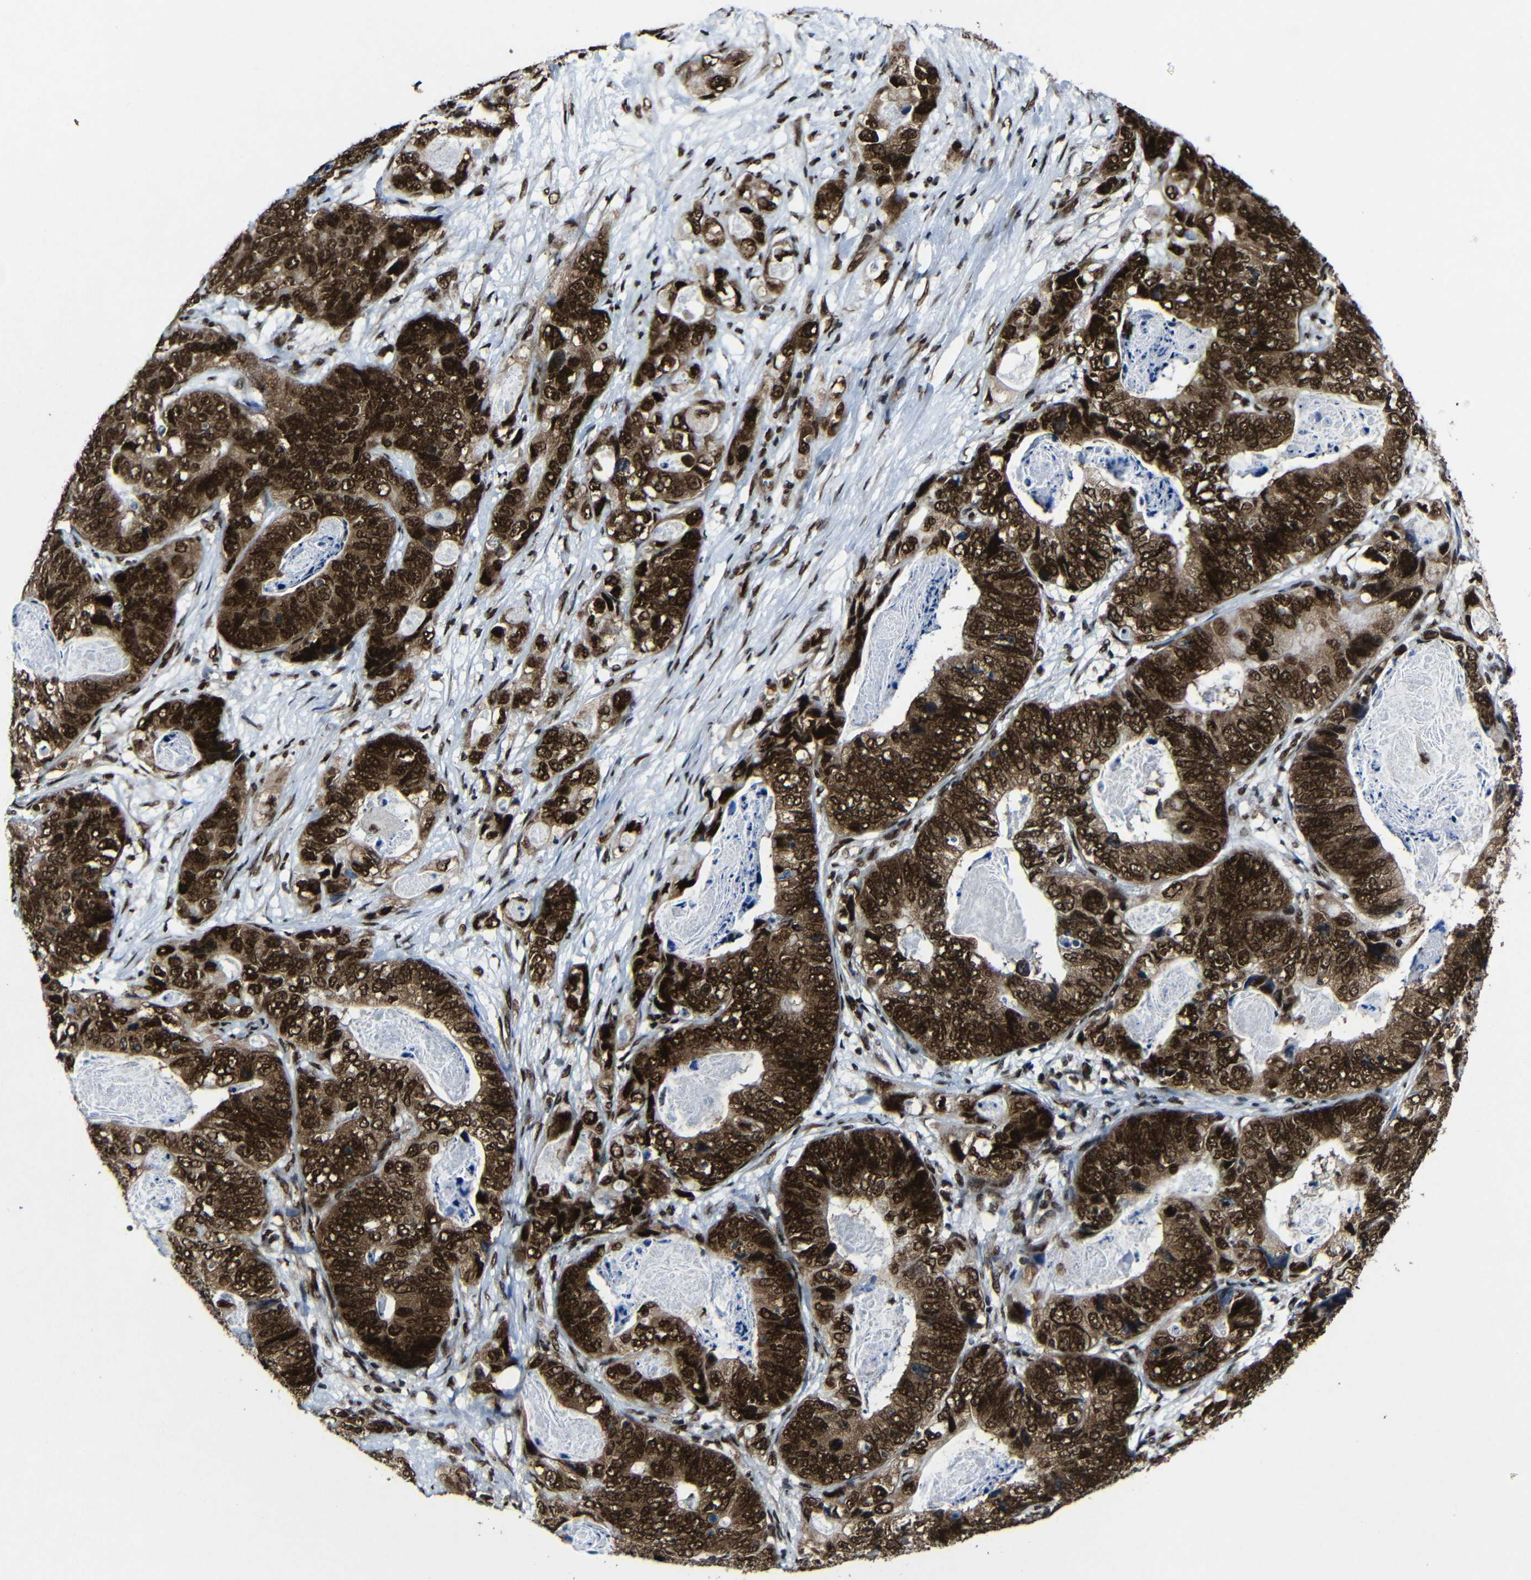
{"staining": {"intensity": "strong", "quantity": ">75%", "location": "cytoplasmic/membranous,nuclear"}, "tissue": "stomach cancer", "cell_type": "Tumor cells", "image_type": "cancer", "snomed": [{"axis": "morphology", "description": "Adenocarcinoma, NOS"}, {"axis": "topography", "description": "Stomach"}], "caption": "Stomach adenocarcinoma tissue demonstrates strong cytoplasmic/membranous and nuclear positivity in about >75% of tumor cells, visualized by immunohistochemistry. Using DAB (3,3'-diaminobenzidine) (brown) and hematoxylin (blue) stains, captured at high magnification using brightfield microscopy.", "gene": "PTBP1", "patient": {"sex": "female", "age": 89}}